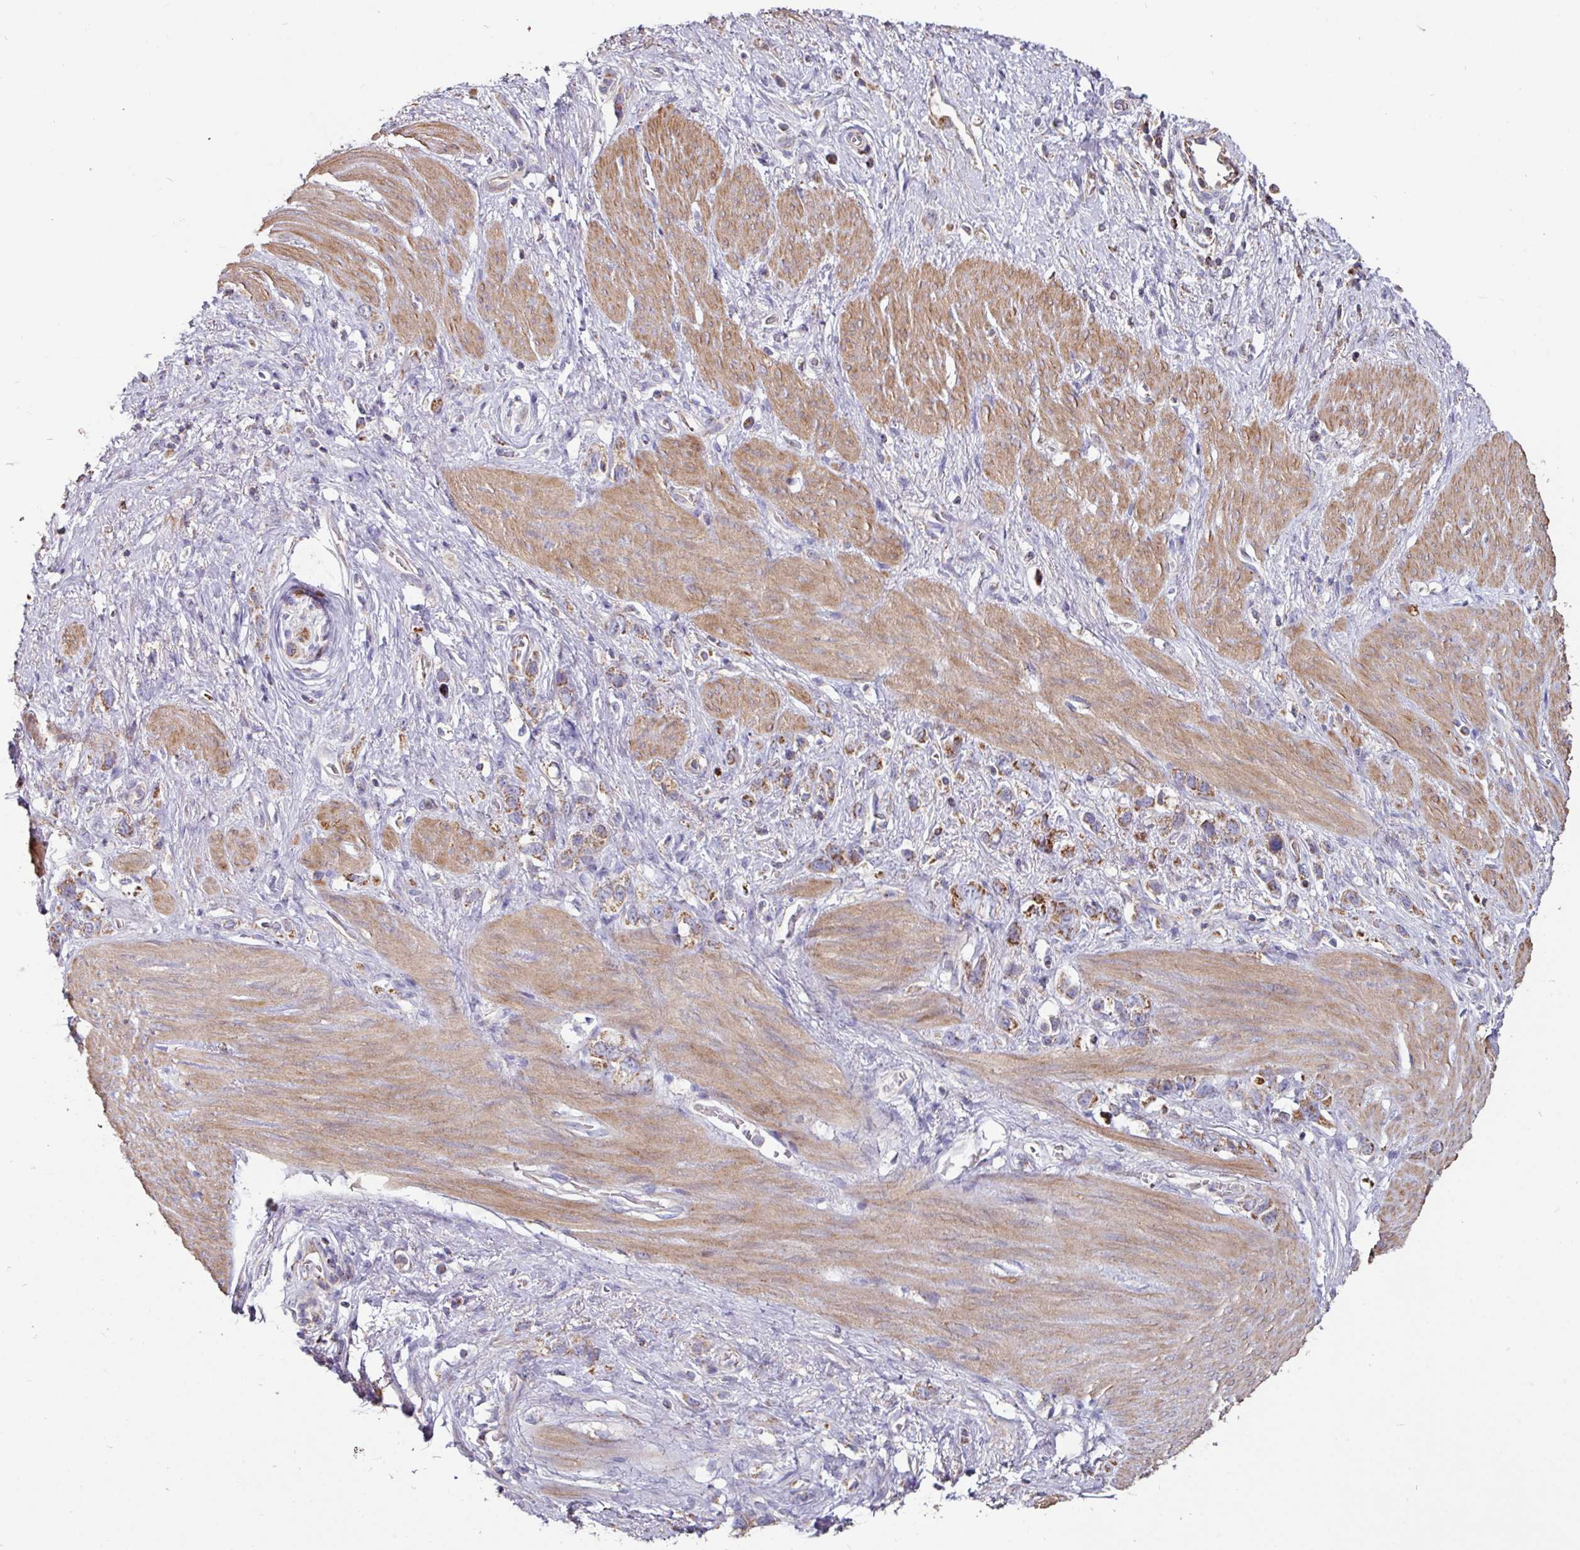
{"staining": {"intensity": "strong", "quantity": ">75%", "location": "cytoplasmic/membranous"}, "tissue": "stomach cancer", "cell_type": "Tumor cells", "image_type": "cancer", "snomed": [{"axis": "morphology", "description": "Adenocarcinoma, NOS"}, {"axis": "topography", "description": "Stomach"}], "caption": "Immunohistochemical staining of human stomach adenocarcinoma exhibits high levels of strong cytoplasmic/membranous staining in about >75% of tumor cells. (DAB (3,3'-diaminobenzidine) = brown stain, brightfield microscopy at high magnification).", "gene": "OR2D3", "patient": {"sex": "female", "age": 65}}